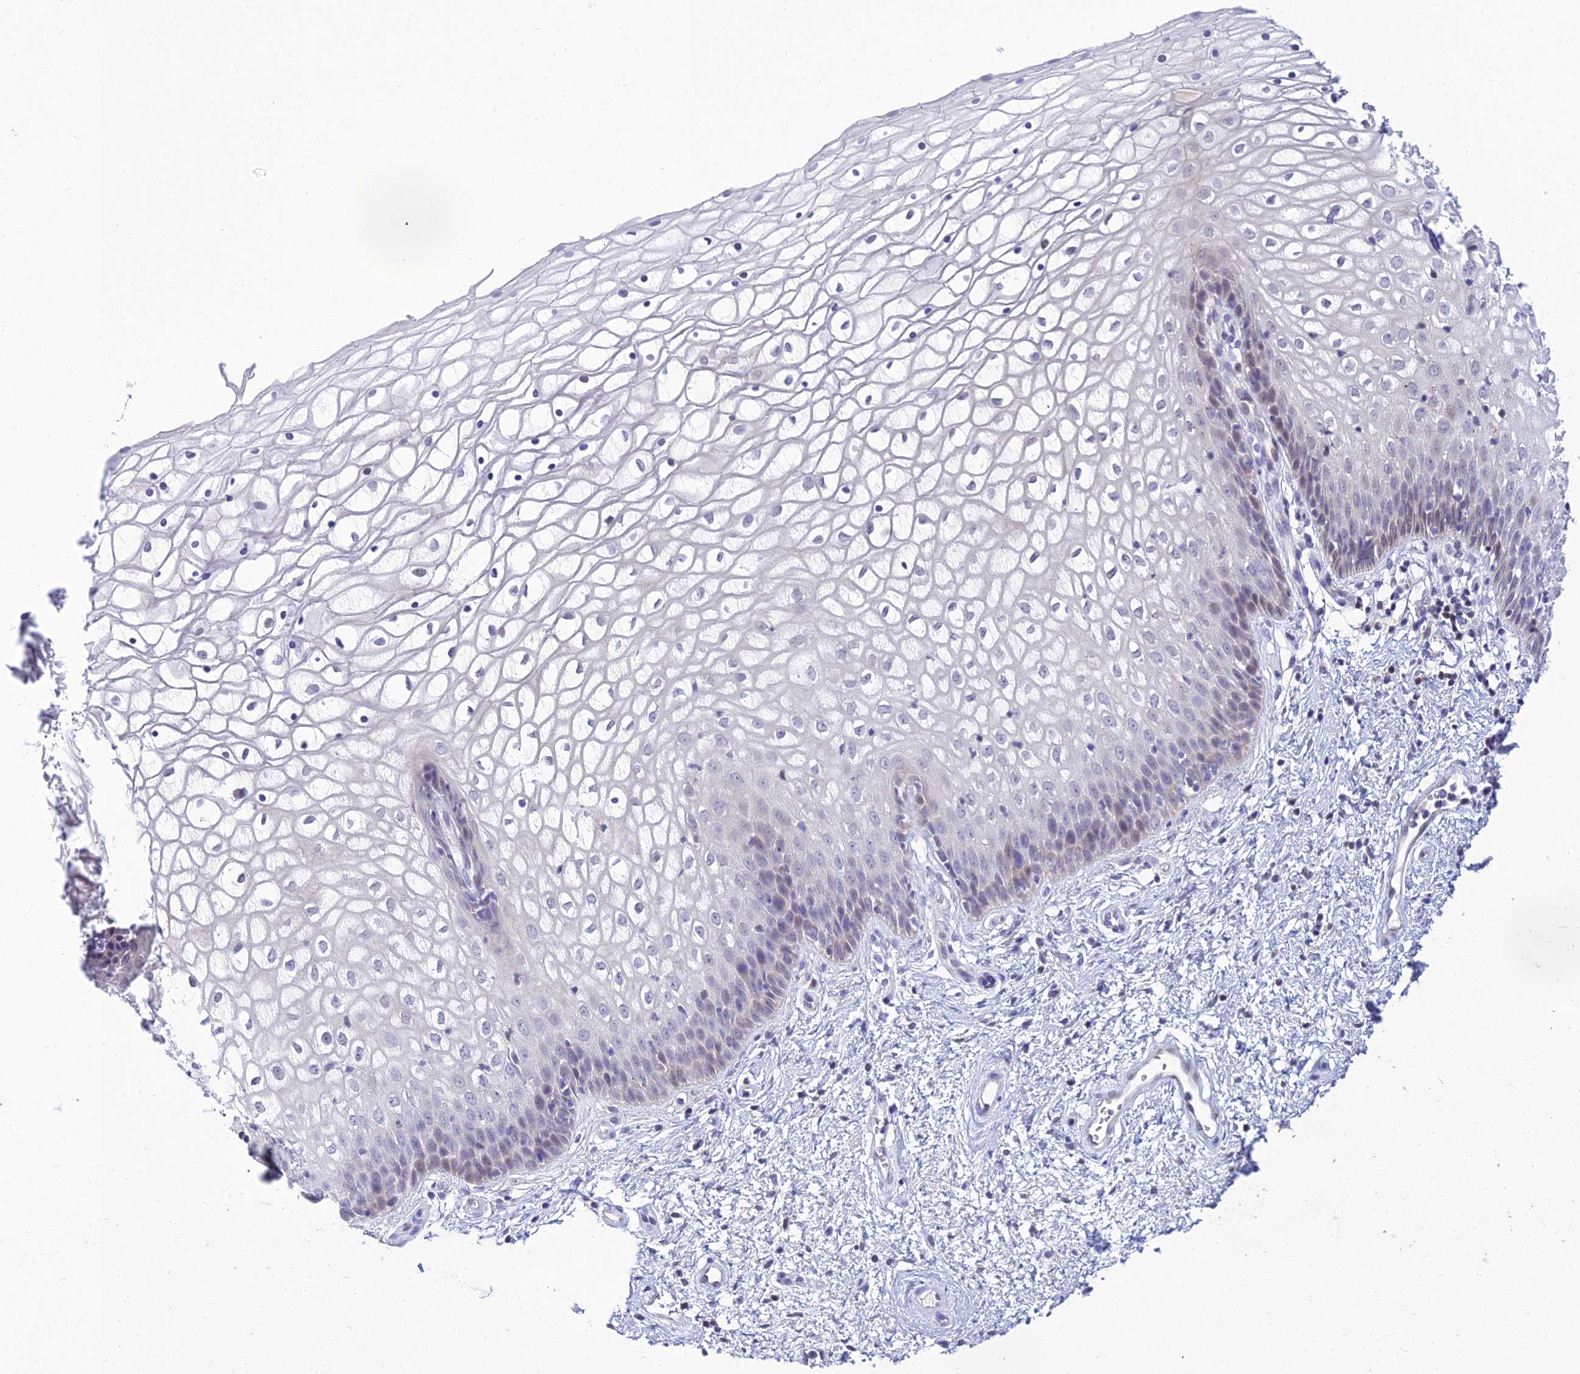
{"staining": {"intensity": "weak", "quantity": "<25%", "location": "nuclear"}, "tissue": "vagina", "cell_type": "Squamous epithelial cells", "image_type": "normal", "snomed": [{"axis": "morphology", "description": "Normal tissue, NOS"}, {"axis": "topography", "description": "Vagina"}], "caption": "Vagina stained for a protein using immunohistochemistry reveals no expression squamous epithelial cells.", "gene": "ZMIZ1", "patient": {"sex": "female", "age": 34}}